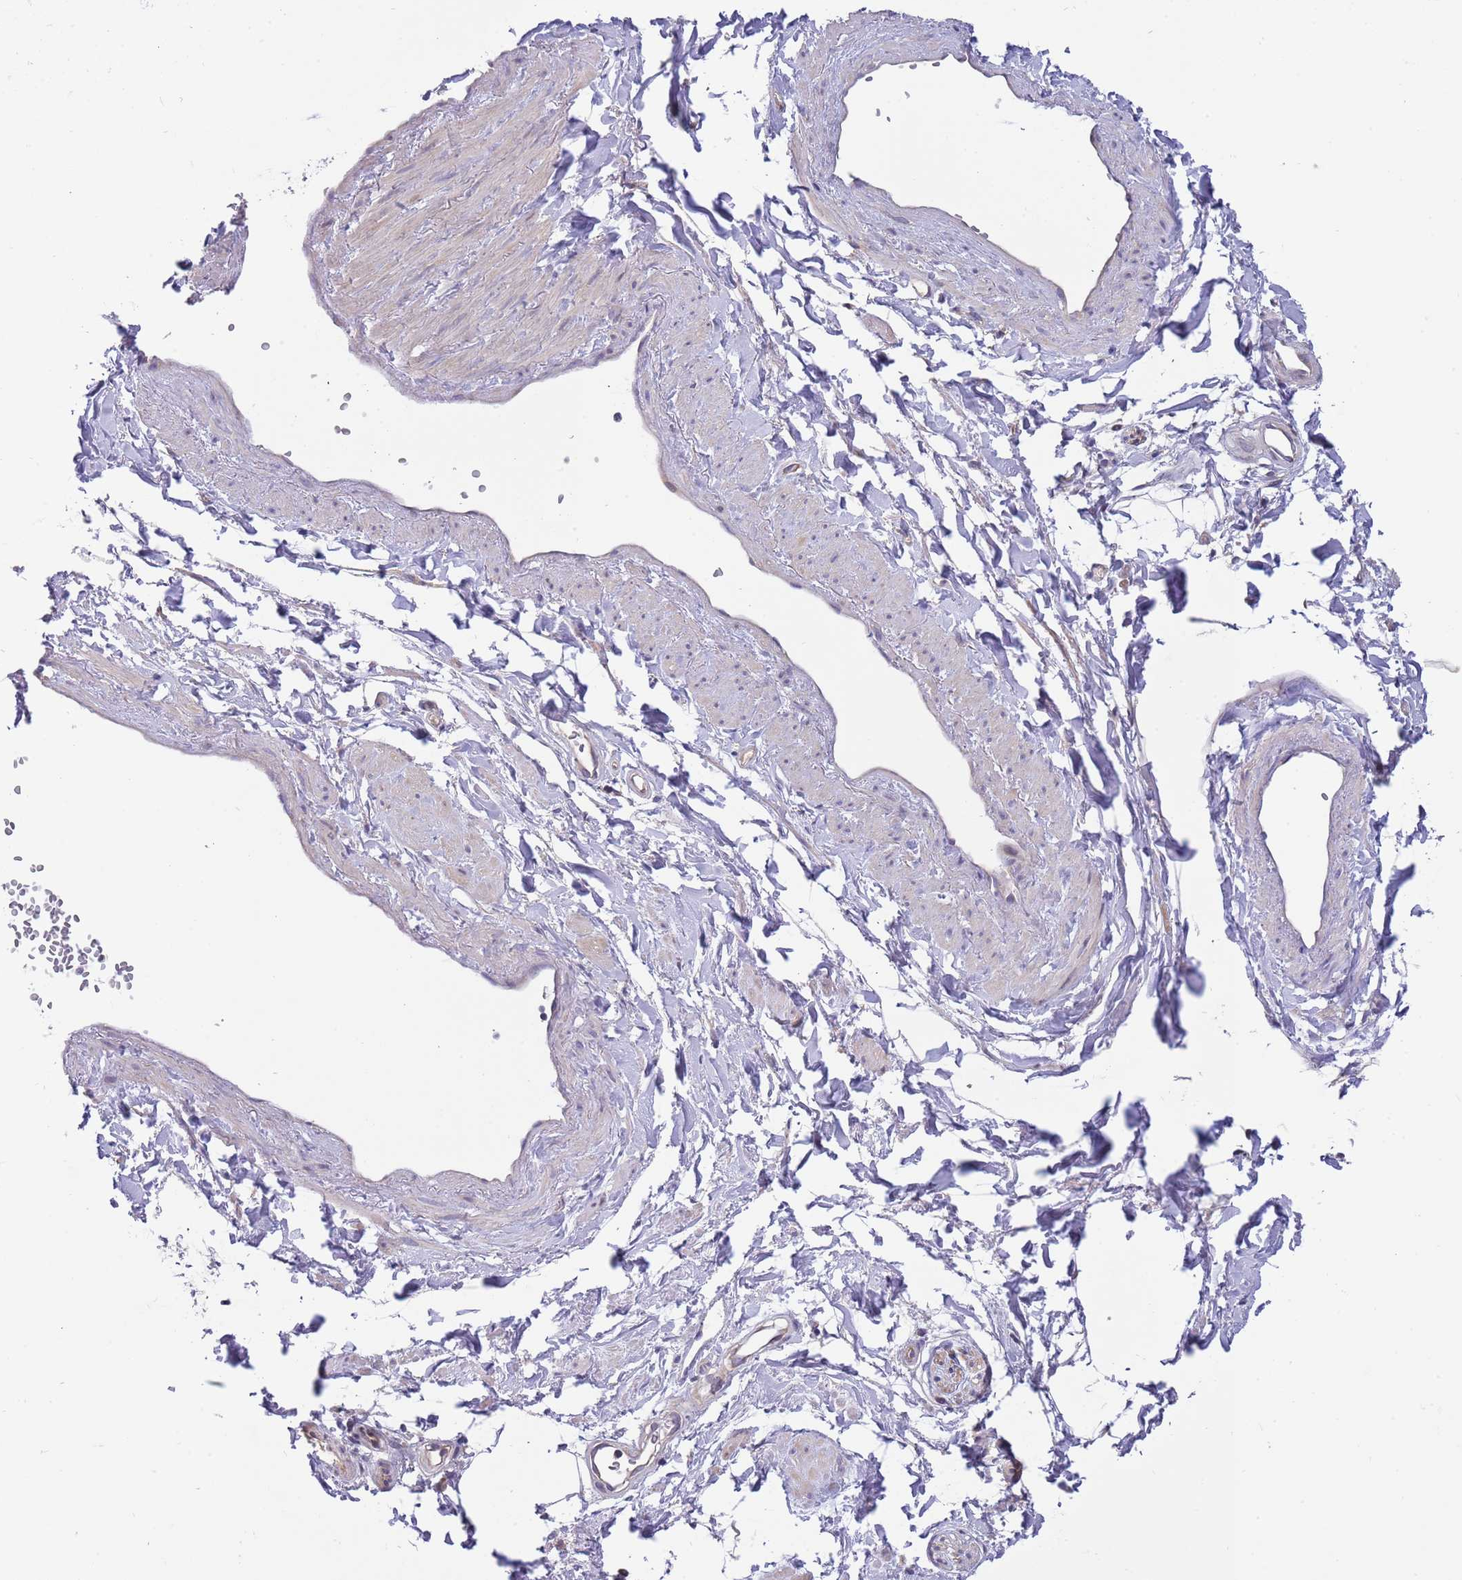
{"staining": {"intensity": "negative", "quantity": "none", "location": "none"}, "tissue": "adipose tissue", "cell_type": "Adipocytes", "image_type": "normal", "snomed": [{"axis": "morphology", "description": "Normal tissue, NOS"}, {"axis": "topography", "description": "Soft tissue"}, {"axis": "topography", "description": "Adipose tissue"}, {"axis": "topography", "description": "Vascular tissue"}, {"axis": "topography", "description": "Peripheral nerve tissue"}], "caption": "Immunohistochemistry image of benign adipose tissue: adipose tissue stained with DAB reveals no significant protein positivity in adipocytes.", "gene": "CABYR", "patient": {"sex": "male", "age": 74}}